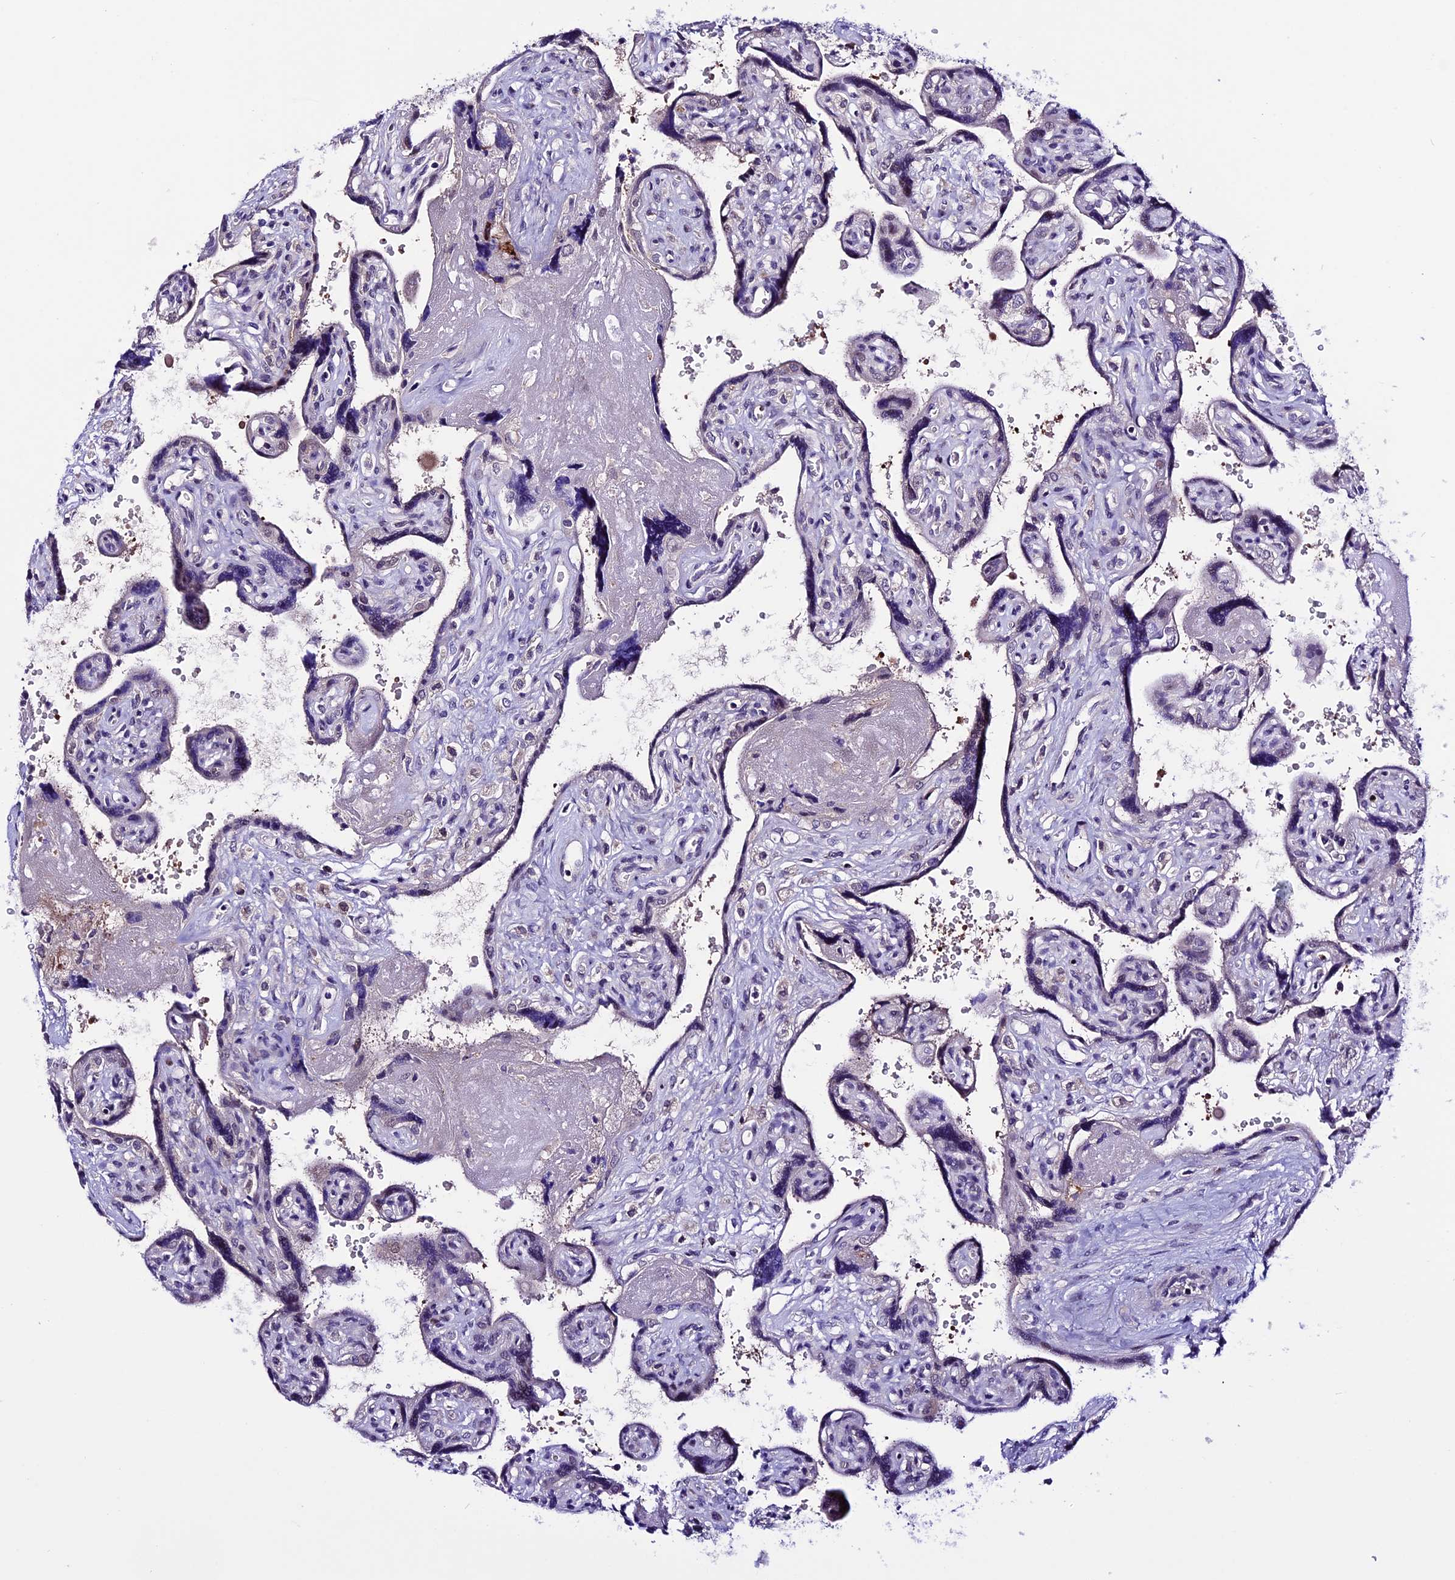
{"staining": {"intensity": "weak", "quantity": "25%-75%", "location": "cytoplasmic/membranous"}, "tissue": "placenta", "cell_type": "Trophoblastic cells", "image_type": "normal", "snomed": [{"axis": "morphology", "description": "Normal tissue, NOS"}, {"axis": "topography", "description": "Placenta"}], "caption": "DAB (3,3'-diaminobenzidine) immunohistochemical staining of normal placenta demonstrates weak cytoplasmic/membranous protein expression in approximately 25%-75% of trophoblastic cells. (DAB (3,3'-diaminobenzidine) = brown stain, brightfield microscopy at high magnification).", "gene": "XKR7", "patient": {"sex": "female", "age": 39}}